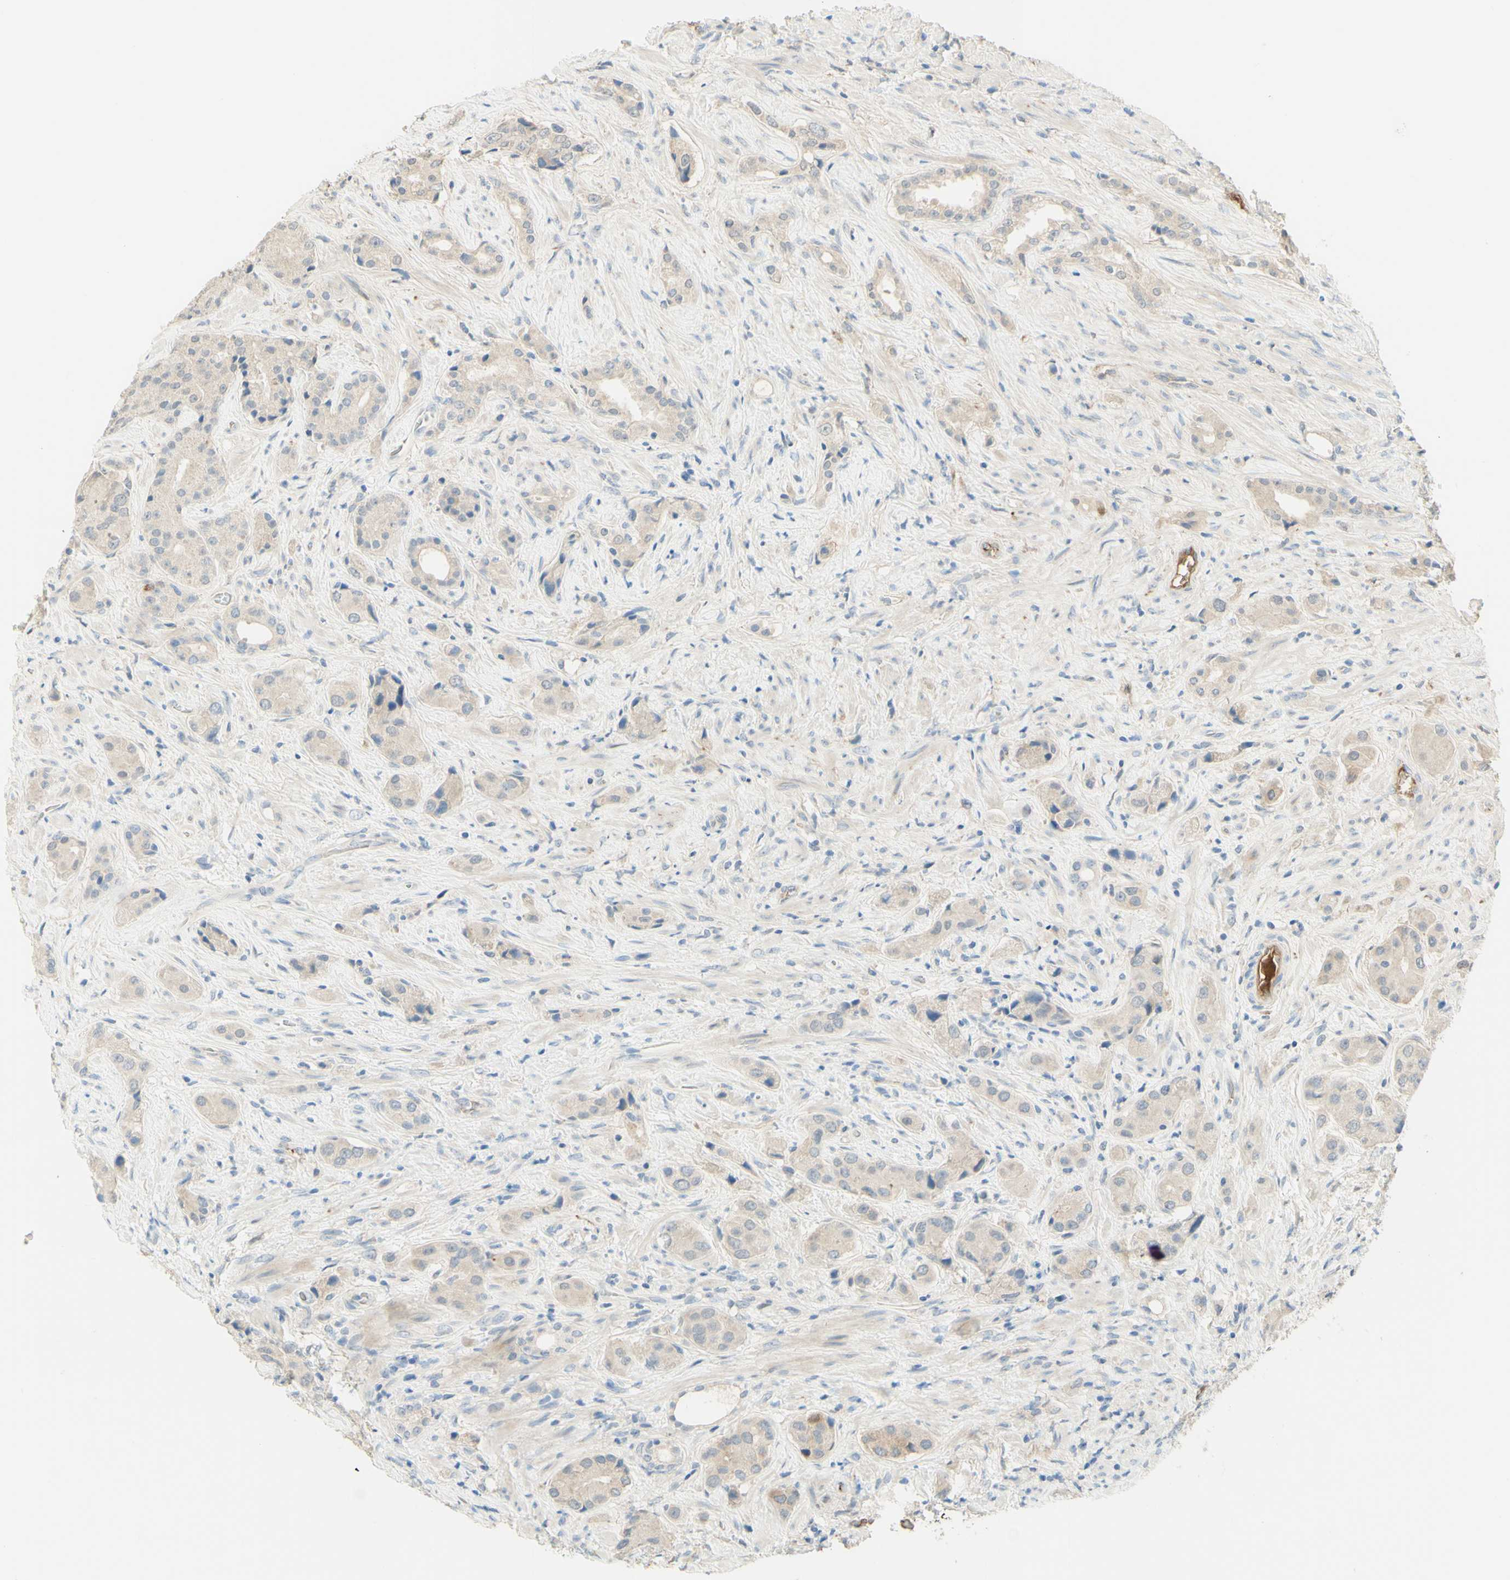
{"staining": {"intensity": "weak", "quantity": "<25%", "location": "cytoplasmic/membranous"}, "tissue": "prostate cancer", "cell_type": "Tumor cells", "image_type": "cancer", "snomed": [{"axis": "morphology", "description": "Adenocarcinoma, High grade"}, {"axis": "topography", "description": "Prostate"}], "caption": "A high-resolution photomicrograph shows immunohistochemistry staining of high-grade adenocarcinoma (prostate), which demonstrates no significant staining in tumor cells. (DAB (3,3'-diaminobenzidine) immunohistochemistry (IHC), high magnification).", "gene": "ANGPT2", "patient": {"sex": "male", "age": 71}}